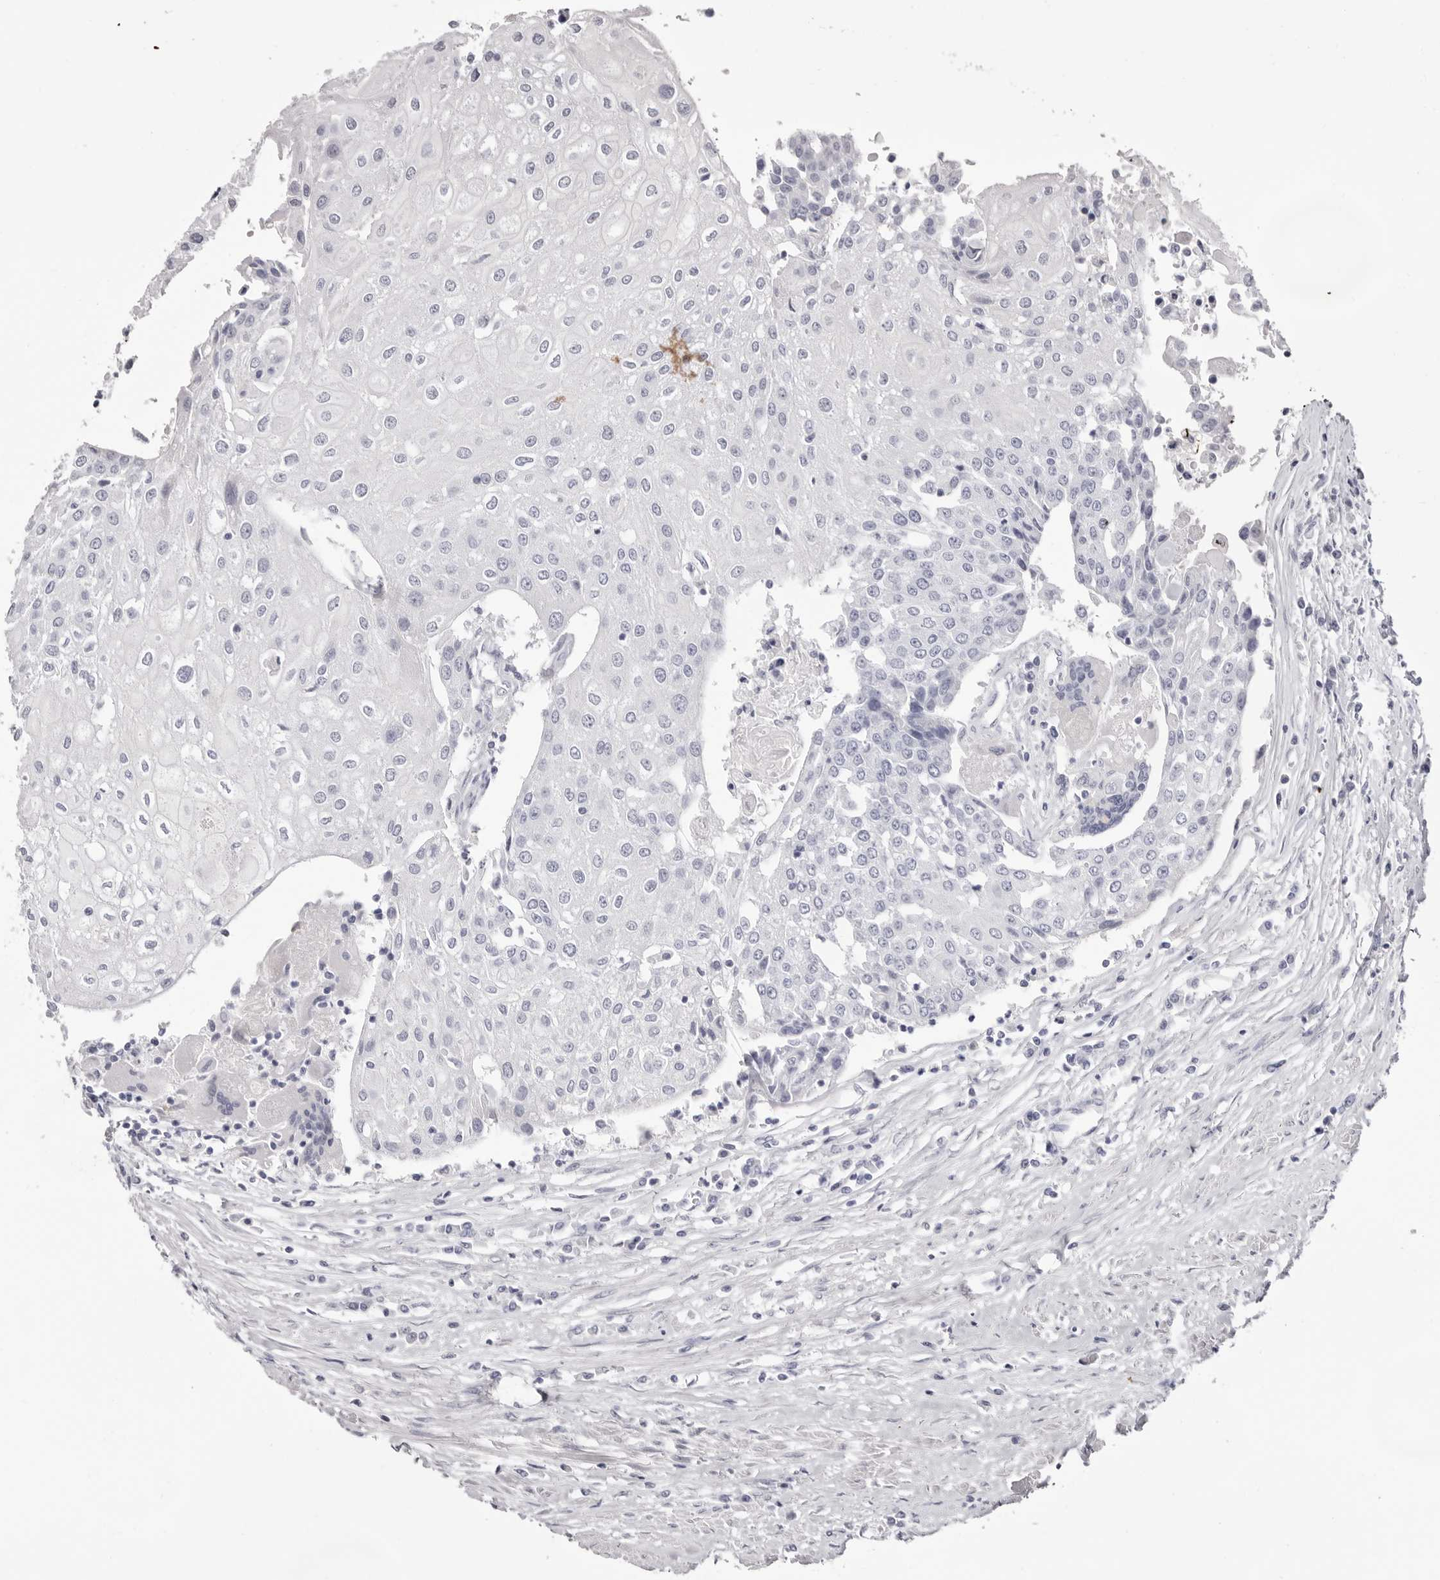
{"staining": {"intensity": "negative", "quantity": "none", "location": "none"}, "tissue": "urothelial cancer", "cell_type": "Tumor cells", "image_type": "cancer", "snomed": [{"axis": "morphology", "description": "Urothelial carcinoma, High grade"}, {"axis": "topography", "description": "Urinary bladder"}], "caption": "Immunohistochemical staining of human urothelial cancer shows no significant positivity in tumor cells. (DAB immunohistochemistry (IHC), high magnification).", "gene": "LPO", "patient": {"sex": "female", "age": 85}}